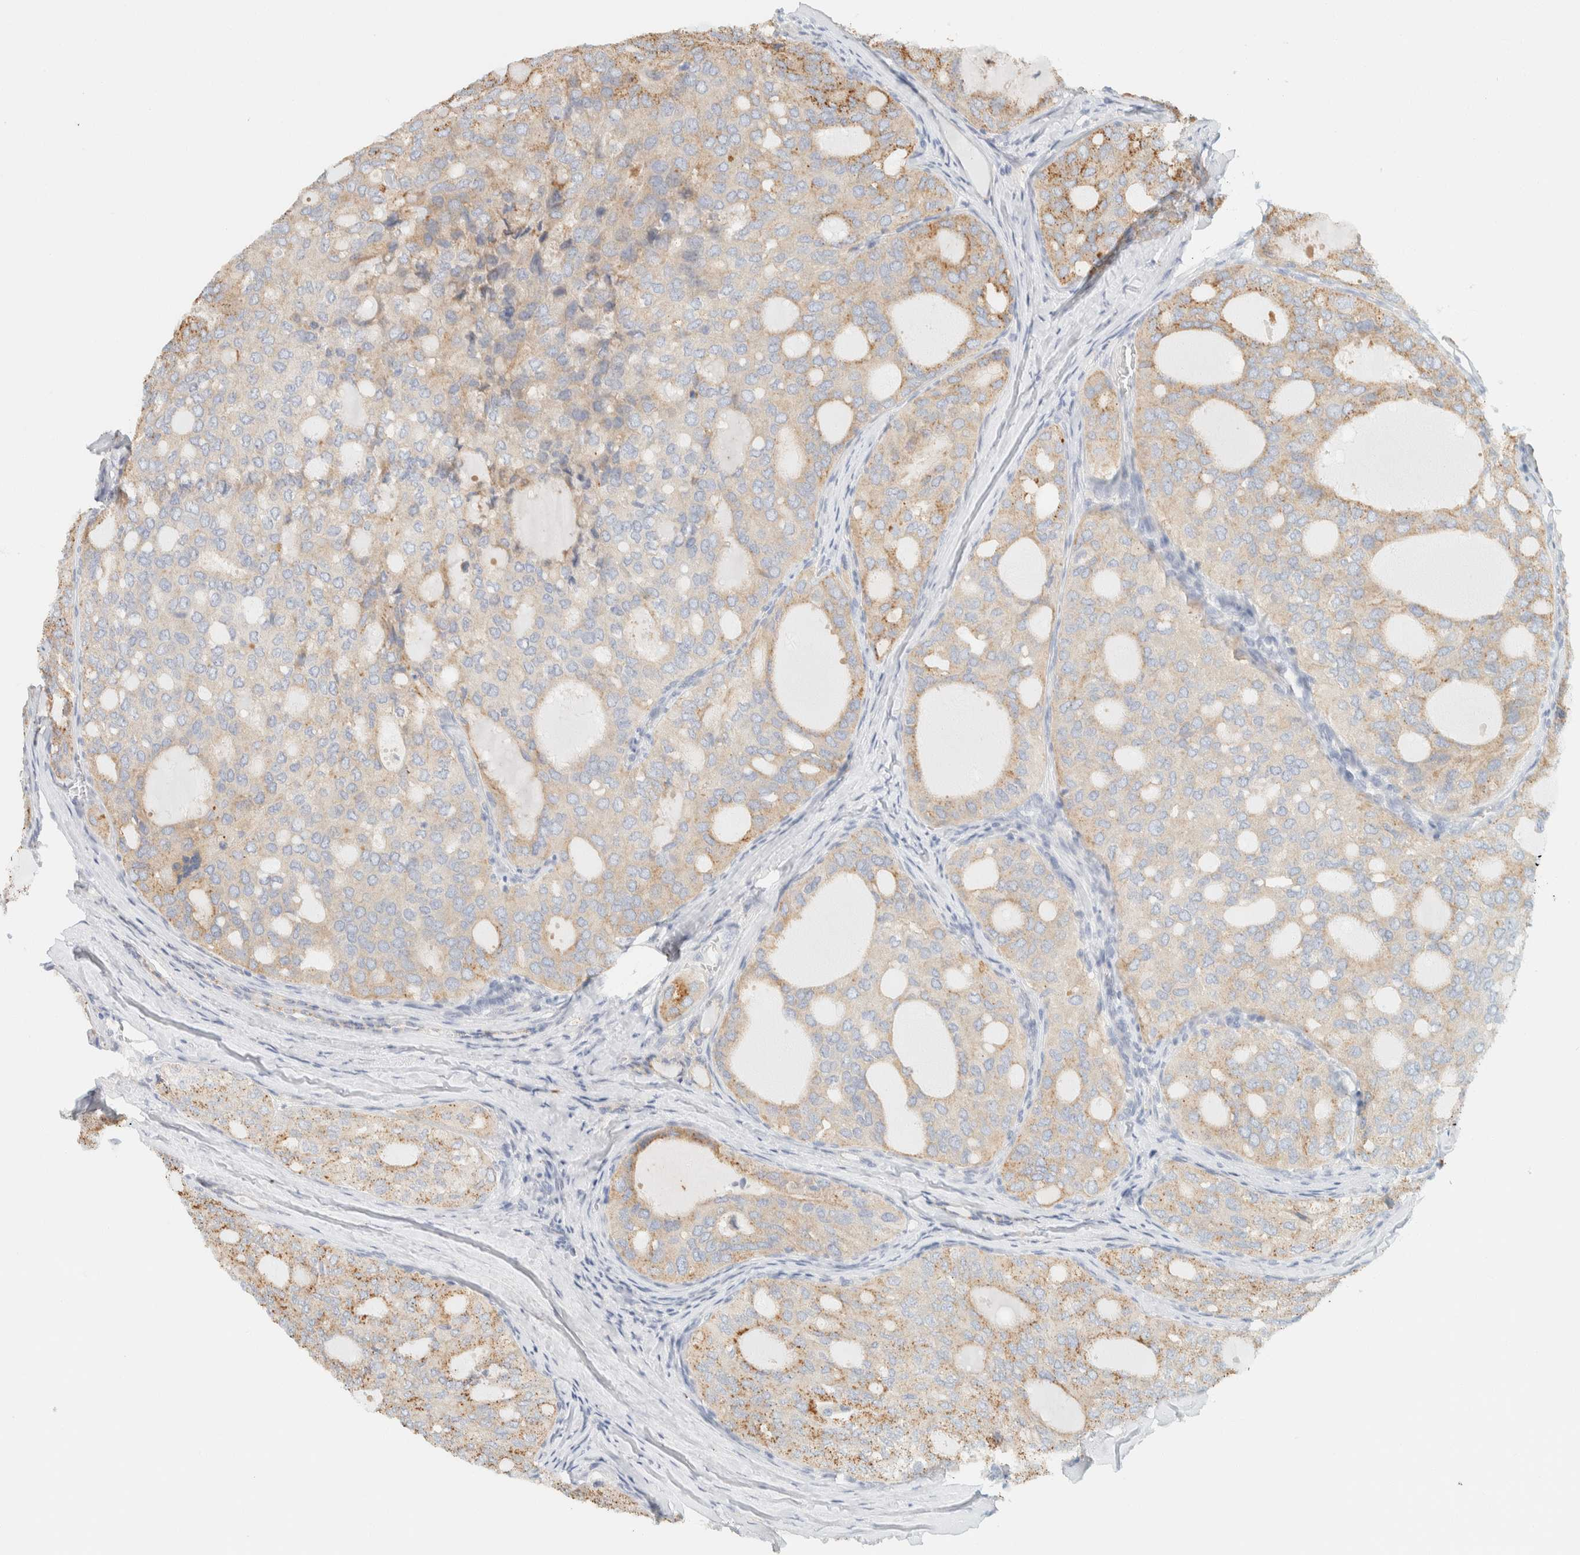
{"staining": {"intensity": "weak", "quantity": "25%-75%", "location": "cytoplasmic/membranous"}, "tissue": "thyroid cancer", "cell_type": "Tumor cells", "image_type": "cancer", "snomed": [{"axis": "morphology", "description": "Follicular adenoma carcinoma, NOS"}, {"axis": "topography", "description": "Thyroid gland"}], "caption": "There is low levels of weak cytoplasmic/membranous staining in tumor cells of follicular adenoma carcinoma (thyroid), as demonstrated by immunohistochemical staining (brown color).", "gene": "PTGES3L-AARSD1", "patient": {"sex": "male", "age": 75}}